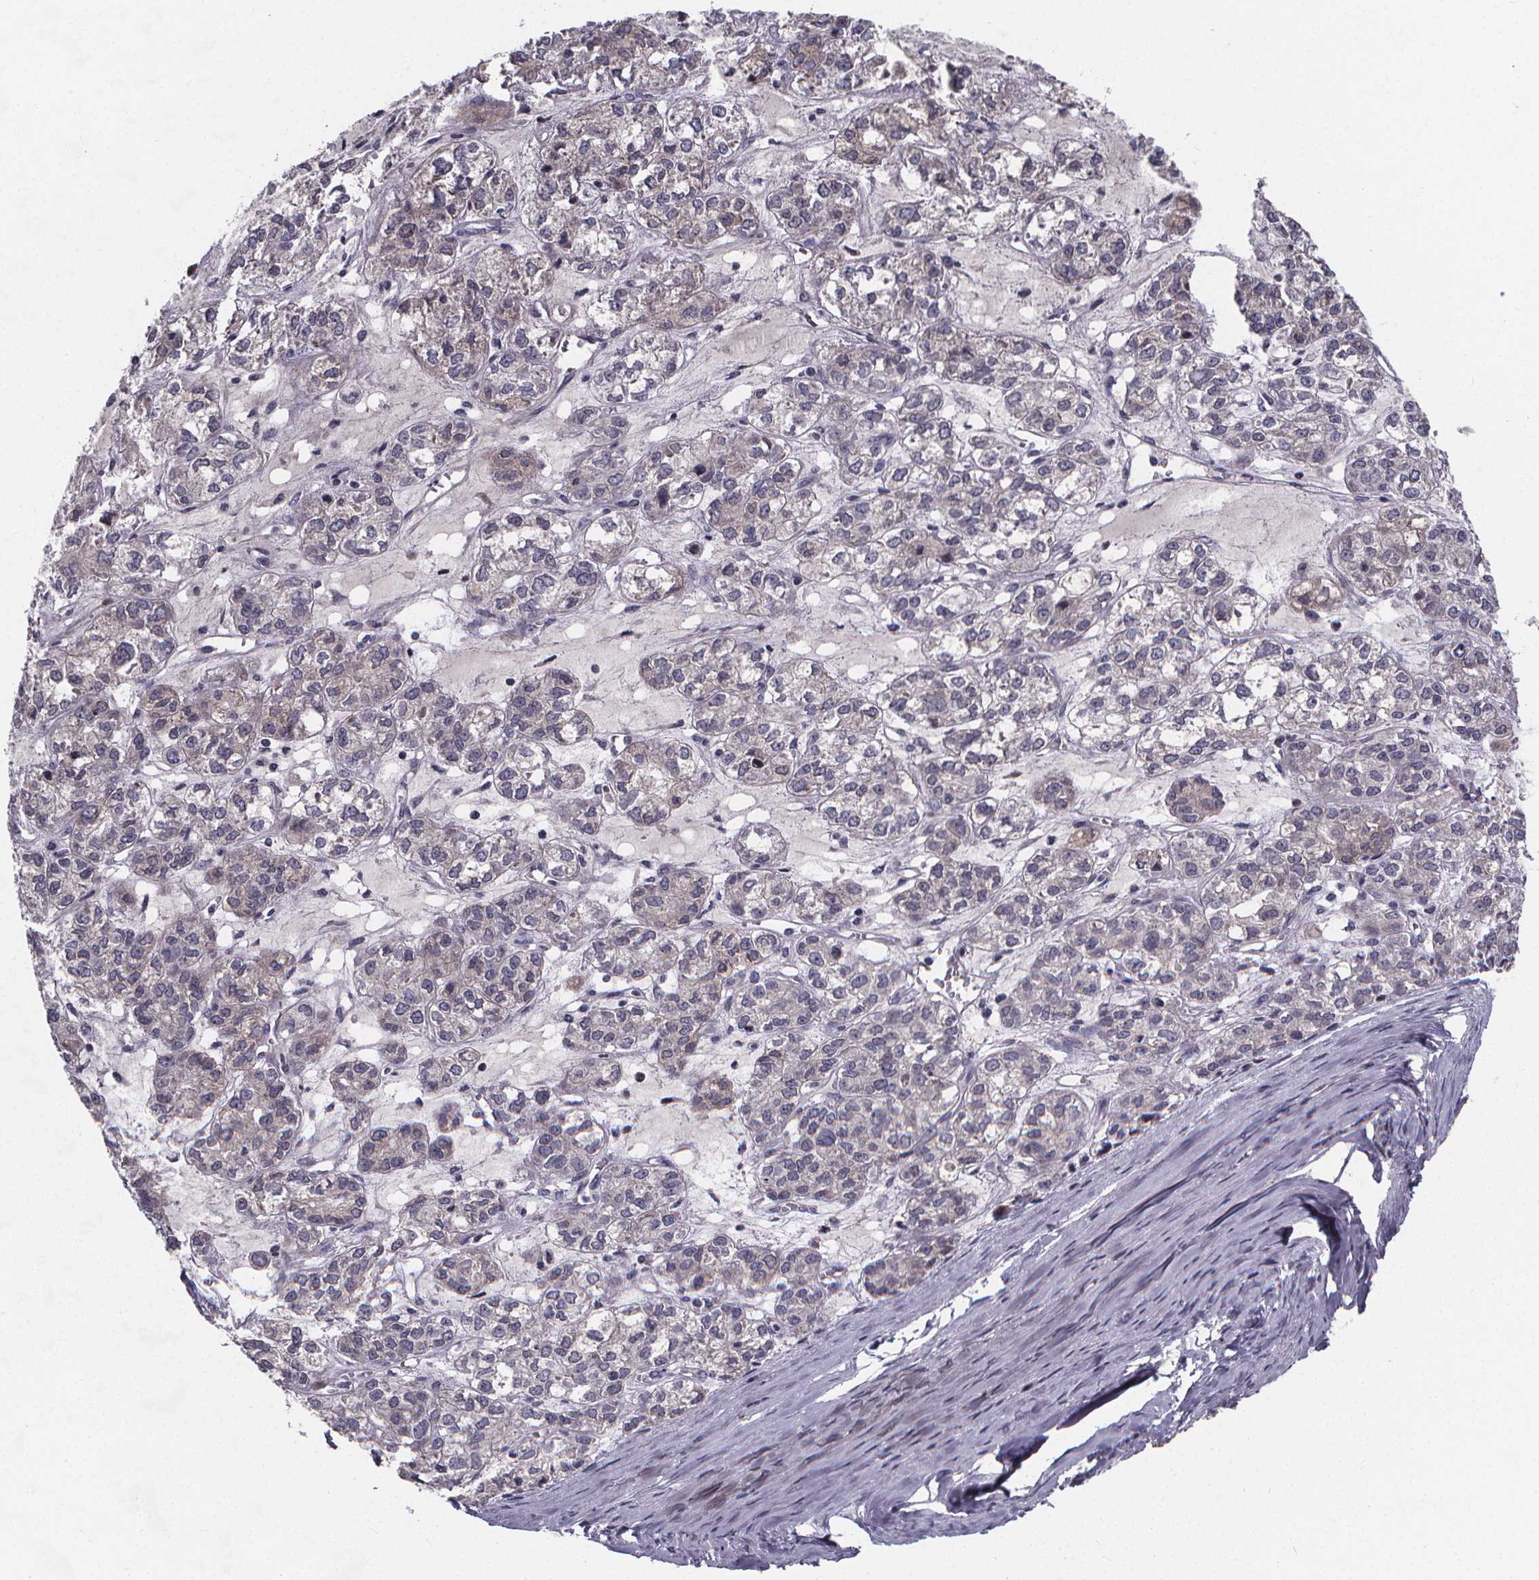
{"staining": {"intensity": "negative", "quantity": "none", "location": "none"}, "tissue": "ovarian cancer", "cell_type": "Tumor cells", "image_type": "cancer", "snomed": [{"axis": "morphology", "description": "Carcinoma, endometroid"}, {"axis": "topography", "description": "Ovary"}], "caption": "Ovarian cancer (endometroid carcinoma) was stained to show a protein in brown. There is no significant staining in tumor cells.", "gene": "AGT", "patient": {"sex": "female", "age": 64}}